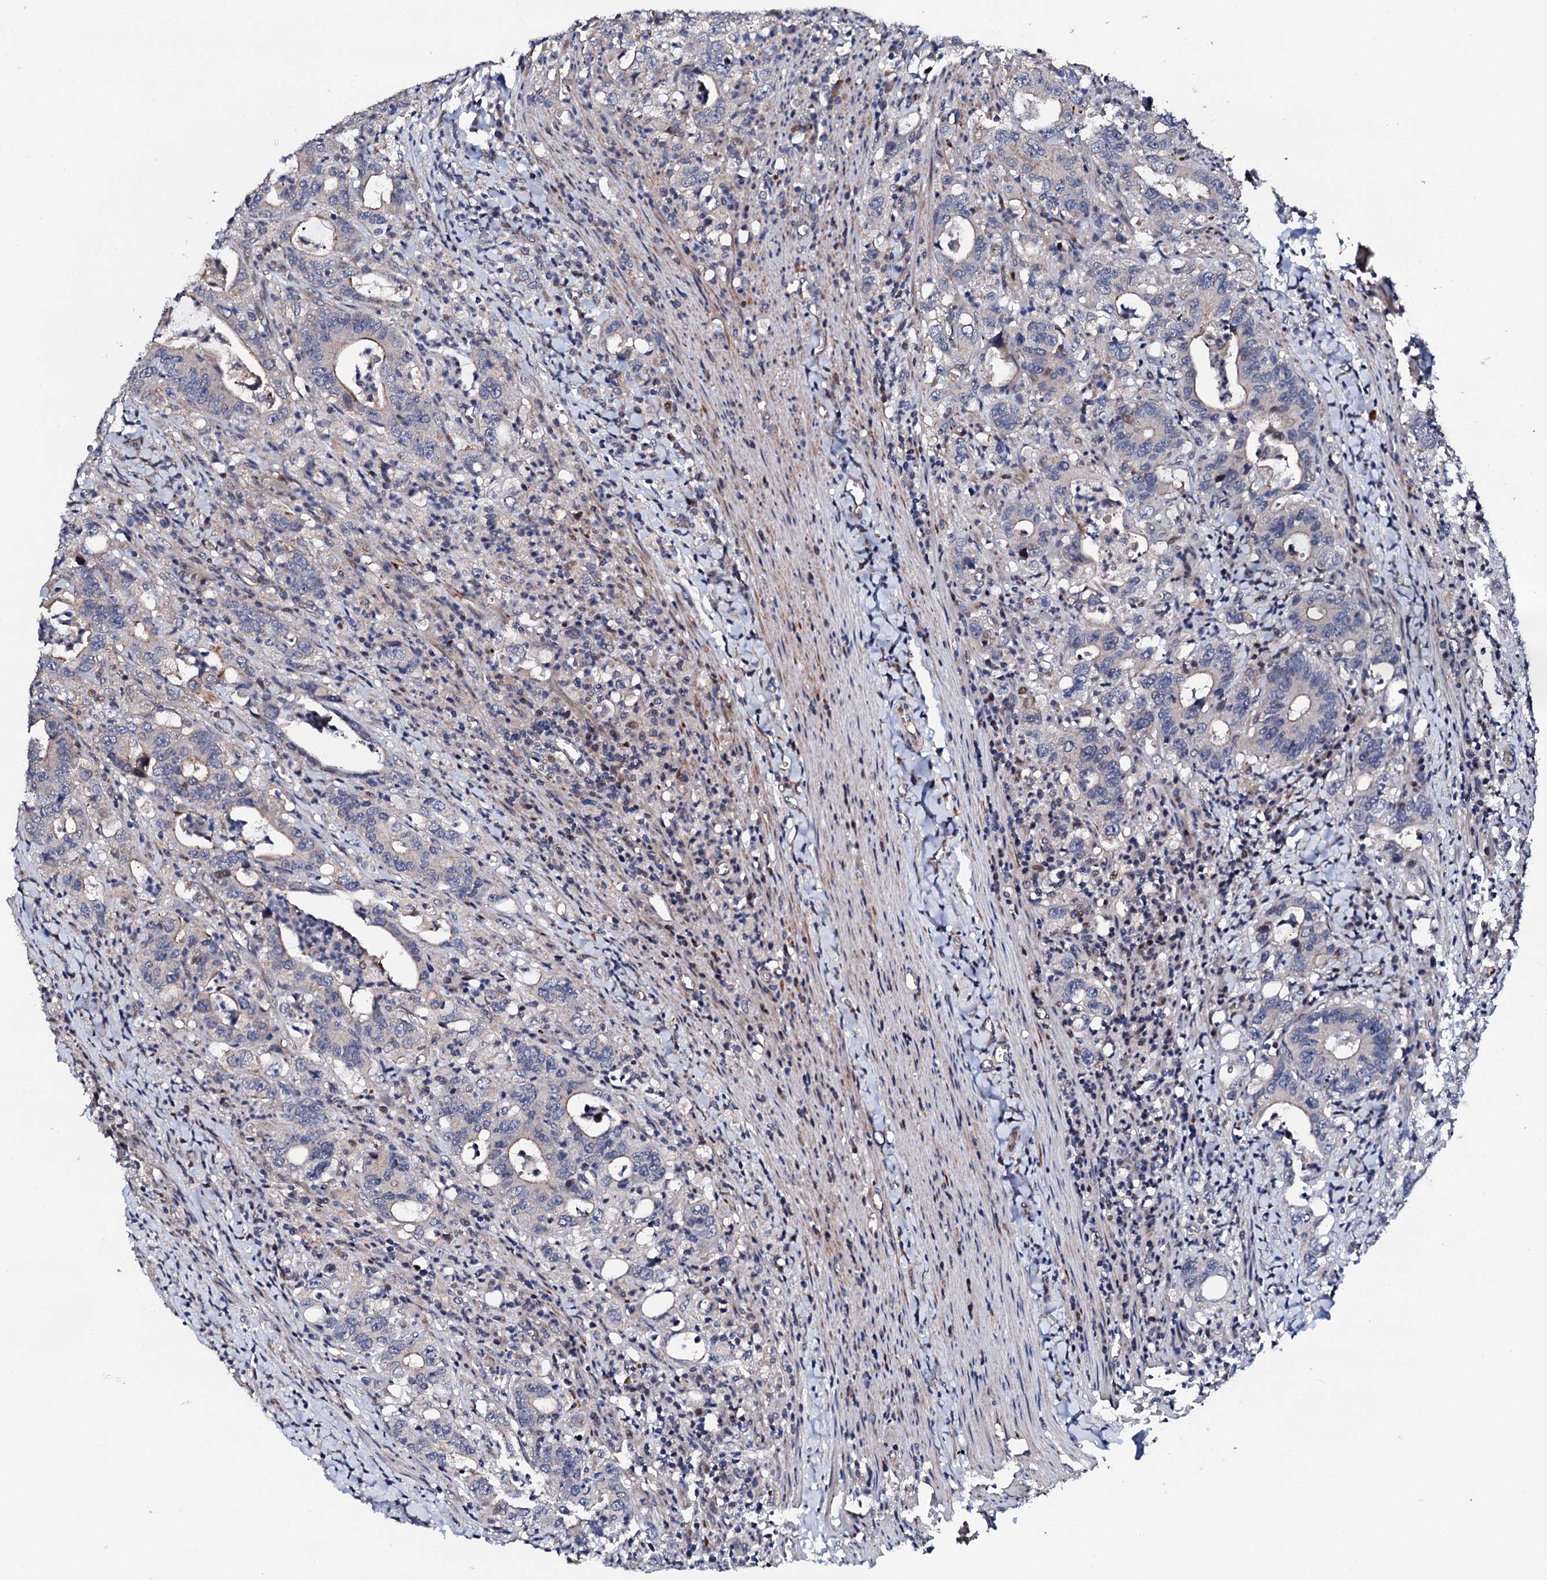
{"staining": {"intensity": "negative", "quantity": "none", "location": "none"}, "tissue": "colorectal cancer", "cell_type": "Tumor cells", "image_type": "cancer", "snomed": [{"axis": "morphology", "description": "Adenocarcinoma, NOS"}, {"axis": "topography", "description": "Colon"}], "caption": "Colorectal cancer (adenocarcinoma) was stained to show a protein in brown. There is no significant staining in tumor cells.", "gene": "CIAO2A", "patient": {"sex": "female", "age": 75}}